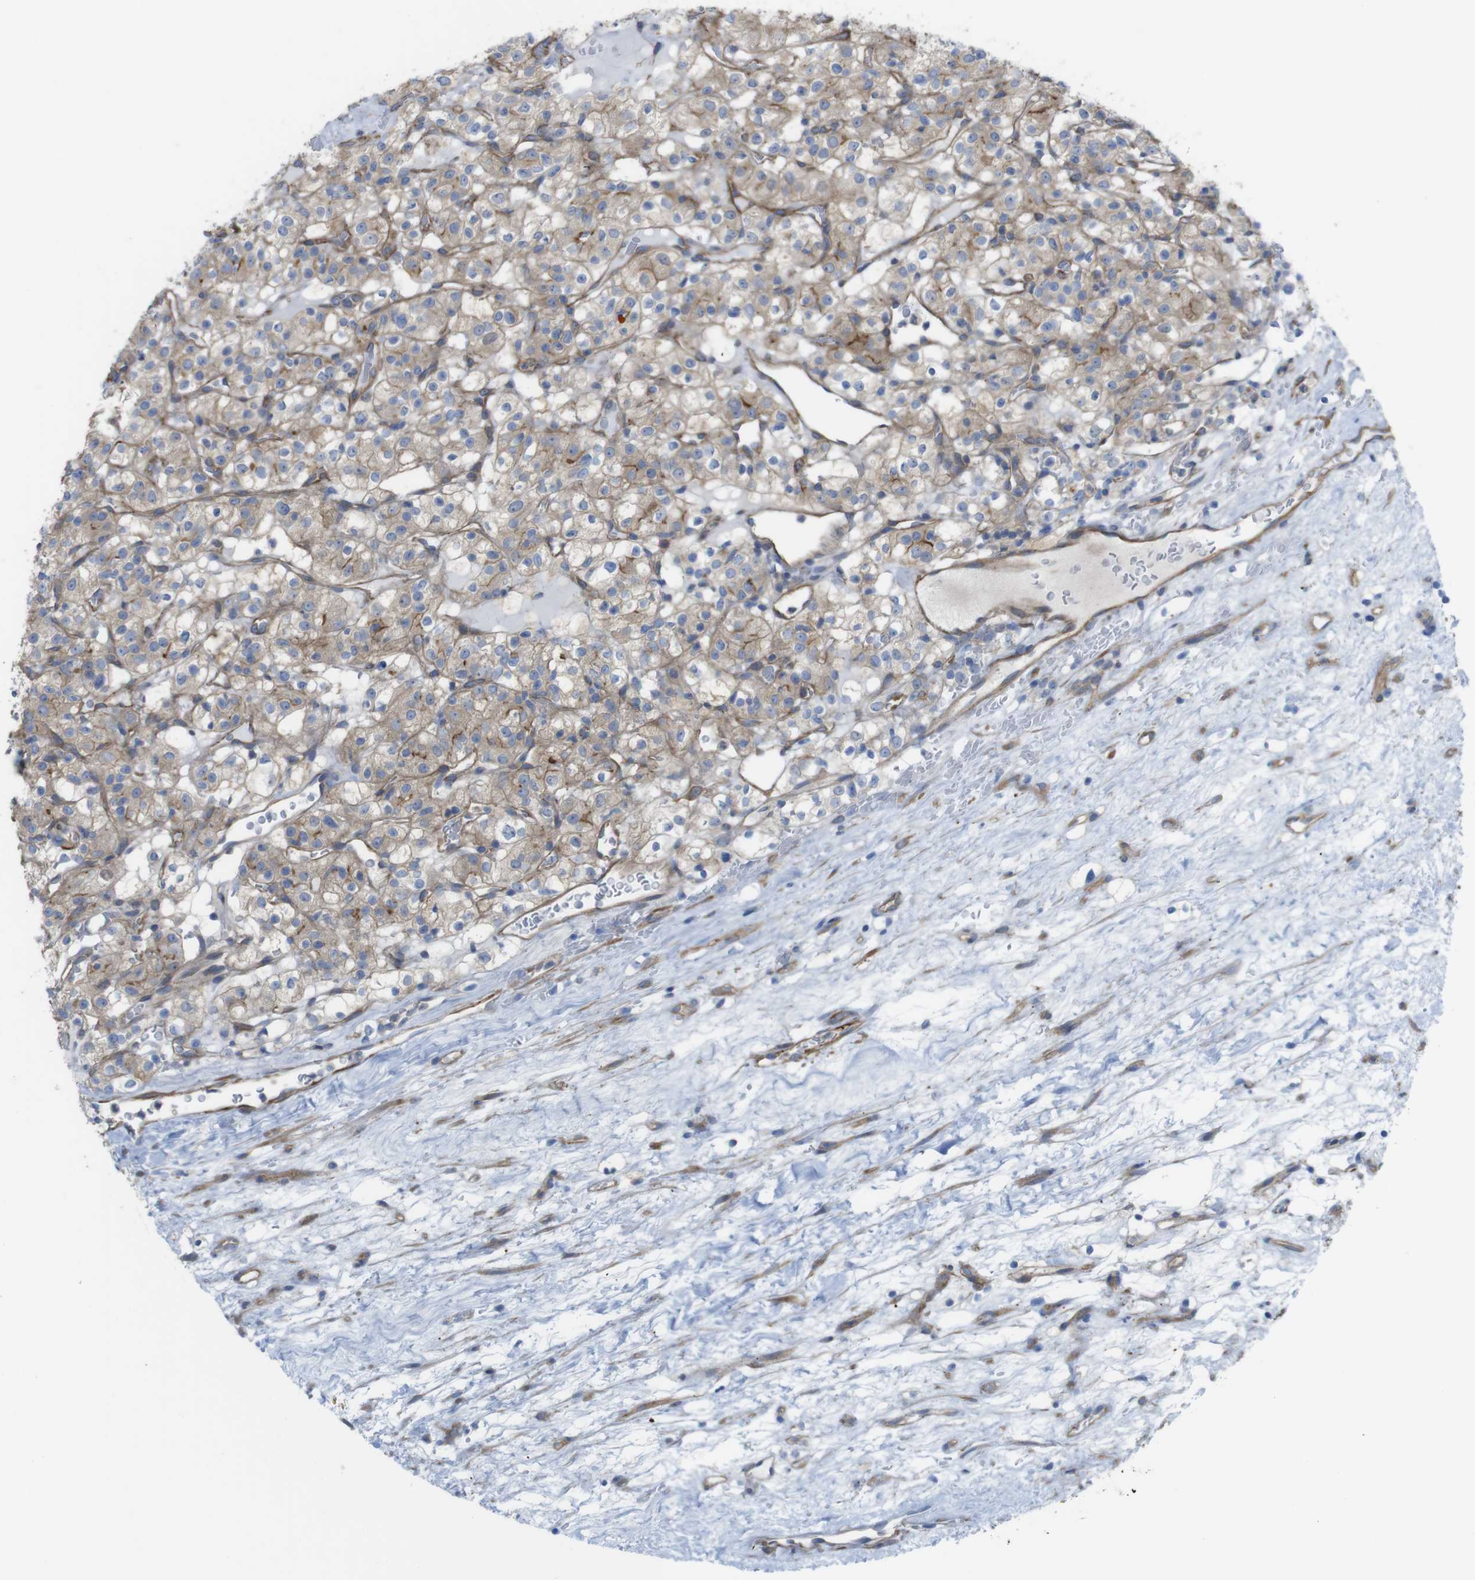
{"staining": {"intensity": "moderate", "quantity": ">75%", "location": "cytoplasmic/membranous"}, "tissue": "renal cancer", "cell_type": "Tumor cells", "image_type": "cancer", "snomed": [{"axis": "morphology", "description": "Normal tissue, NOS"}, {"axis": "morphology", "description": "Adenocarcinoma, NOS"}, {"axis": "topography", "description": "Kidney"}], "caption": "Tumor cells reveal medium levels of moderate cytoplasmic/membranous staining in approximately >75% of cells in renal adenocarcinoma.", "gene": "PREX2", "patient": {"sex": "female", "age": 72}}